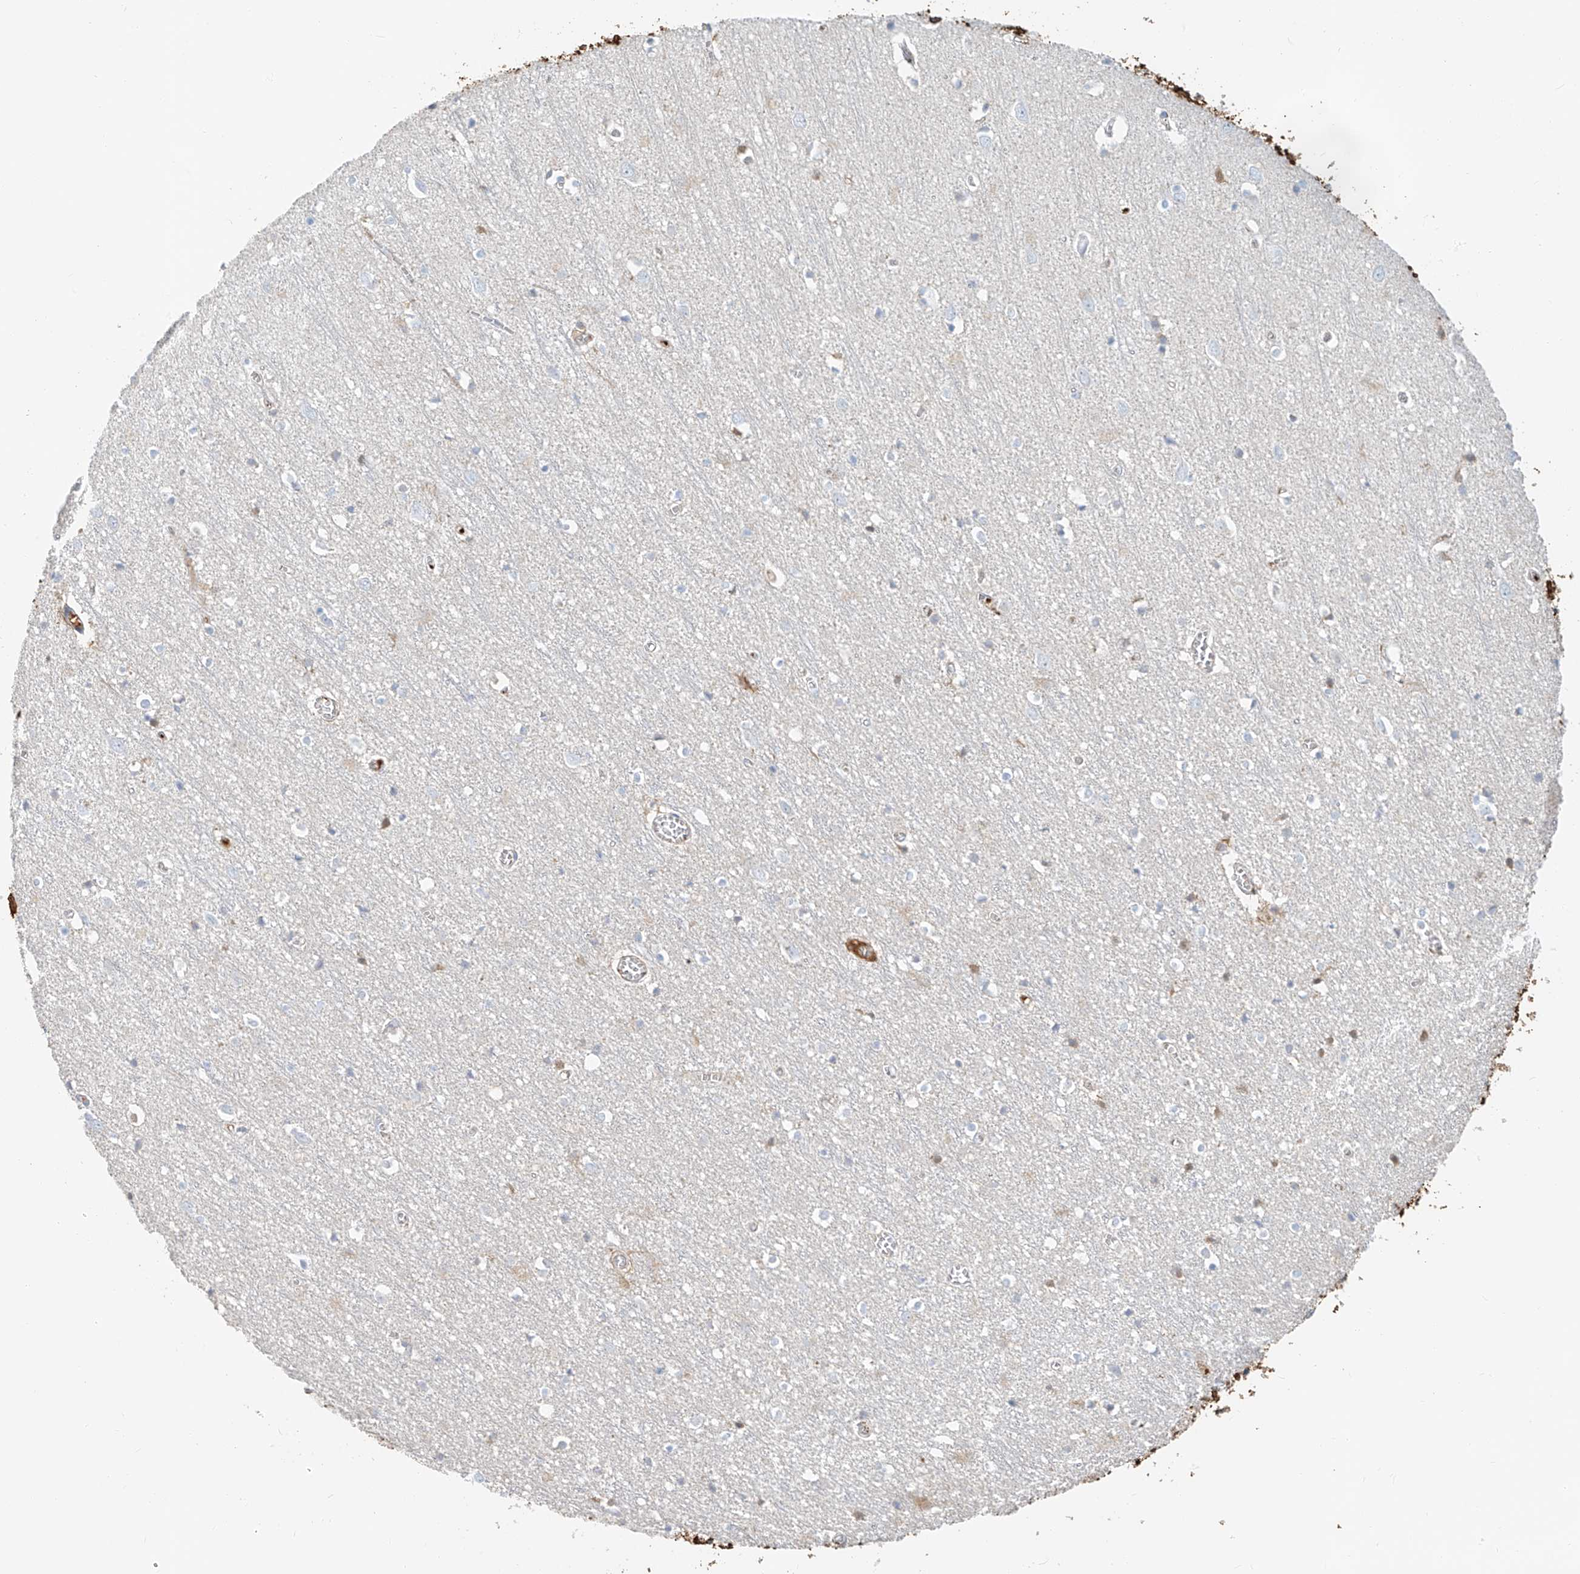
{"staining": {"intensity": "moderate", "quantity": "25%-75%", "location": "cytoplasmic/membranous"}, "tissue": "cerebral cortex", "cell_type": "Endothelial cells", "image_type": "normal", "snomed": [{"axis": "morphology", "description": "Normal tissue, NOS"}, {"axis": "topography", "description": "Cerebral cortex"}], "caption": "Cerebral cortex stained with DAB IHC shows medium levels of moderate cytoplasmic/membranous staining in about 25%-75% of endothelial cells. The protein is stained brown, and the nuclei are stained in blue (DAB IHC with brightfield microscopy, high magnification).", "gene": "ZFP30", "patient": {"sex": "female", "age": 64}}